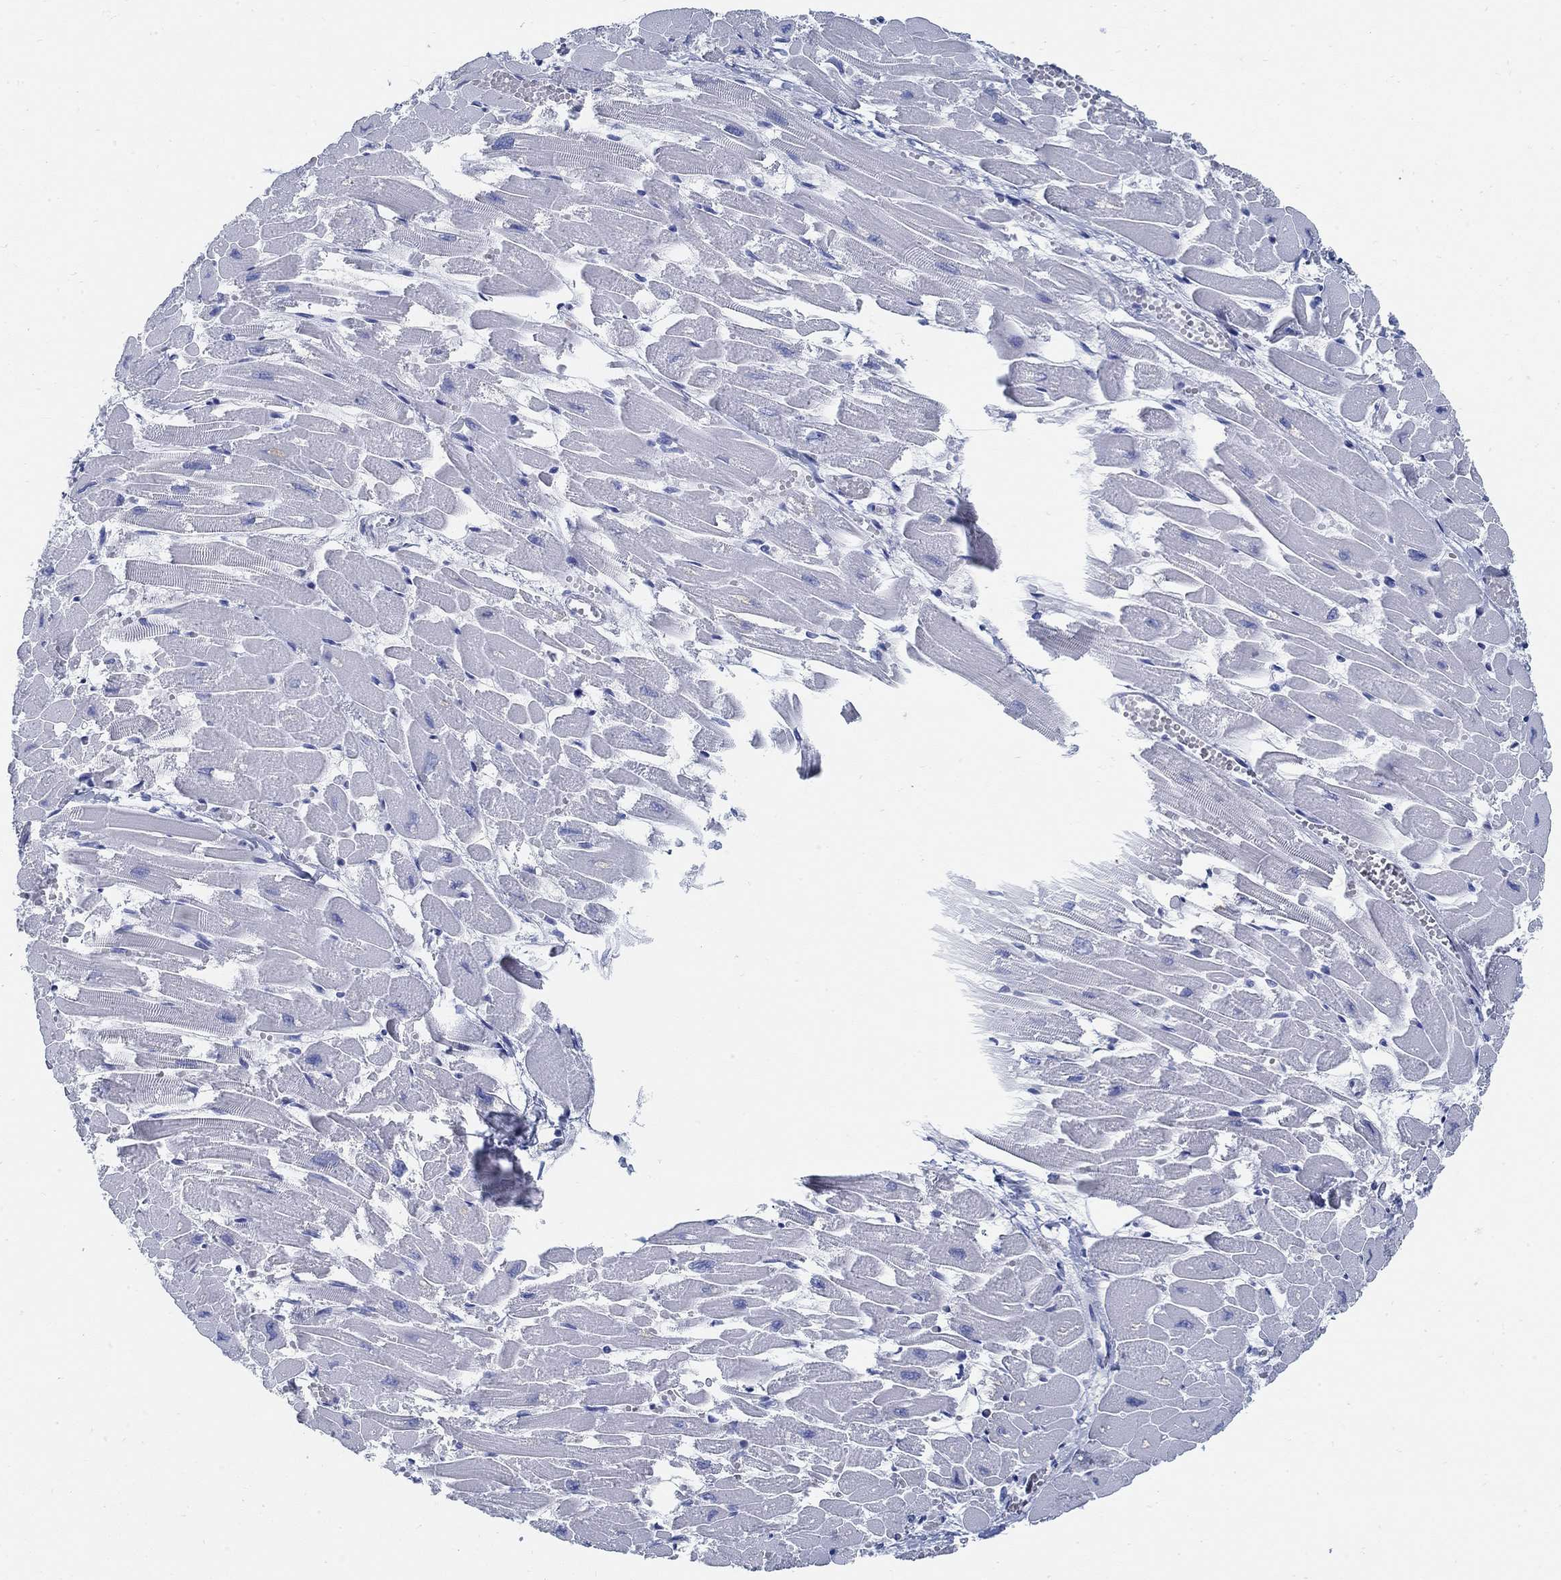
{"staining": {"intensity": "negative", "quantity": "none", "location": "none"}, "tissue": "heart muscle", "cell_type": "Cardiomyocytes", "image_type": "normal", "snomed": [{"axis": "morphology", "description": "Normal tissue, NOS"}, {"axis": "topography", "description": "Heart"}], "caption": "The micrograph displays no significant staining in cardiomyocytes of heart muscle.", "gene": "SLC45A1", "patient": {"sex": "female", "age": 52}}